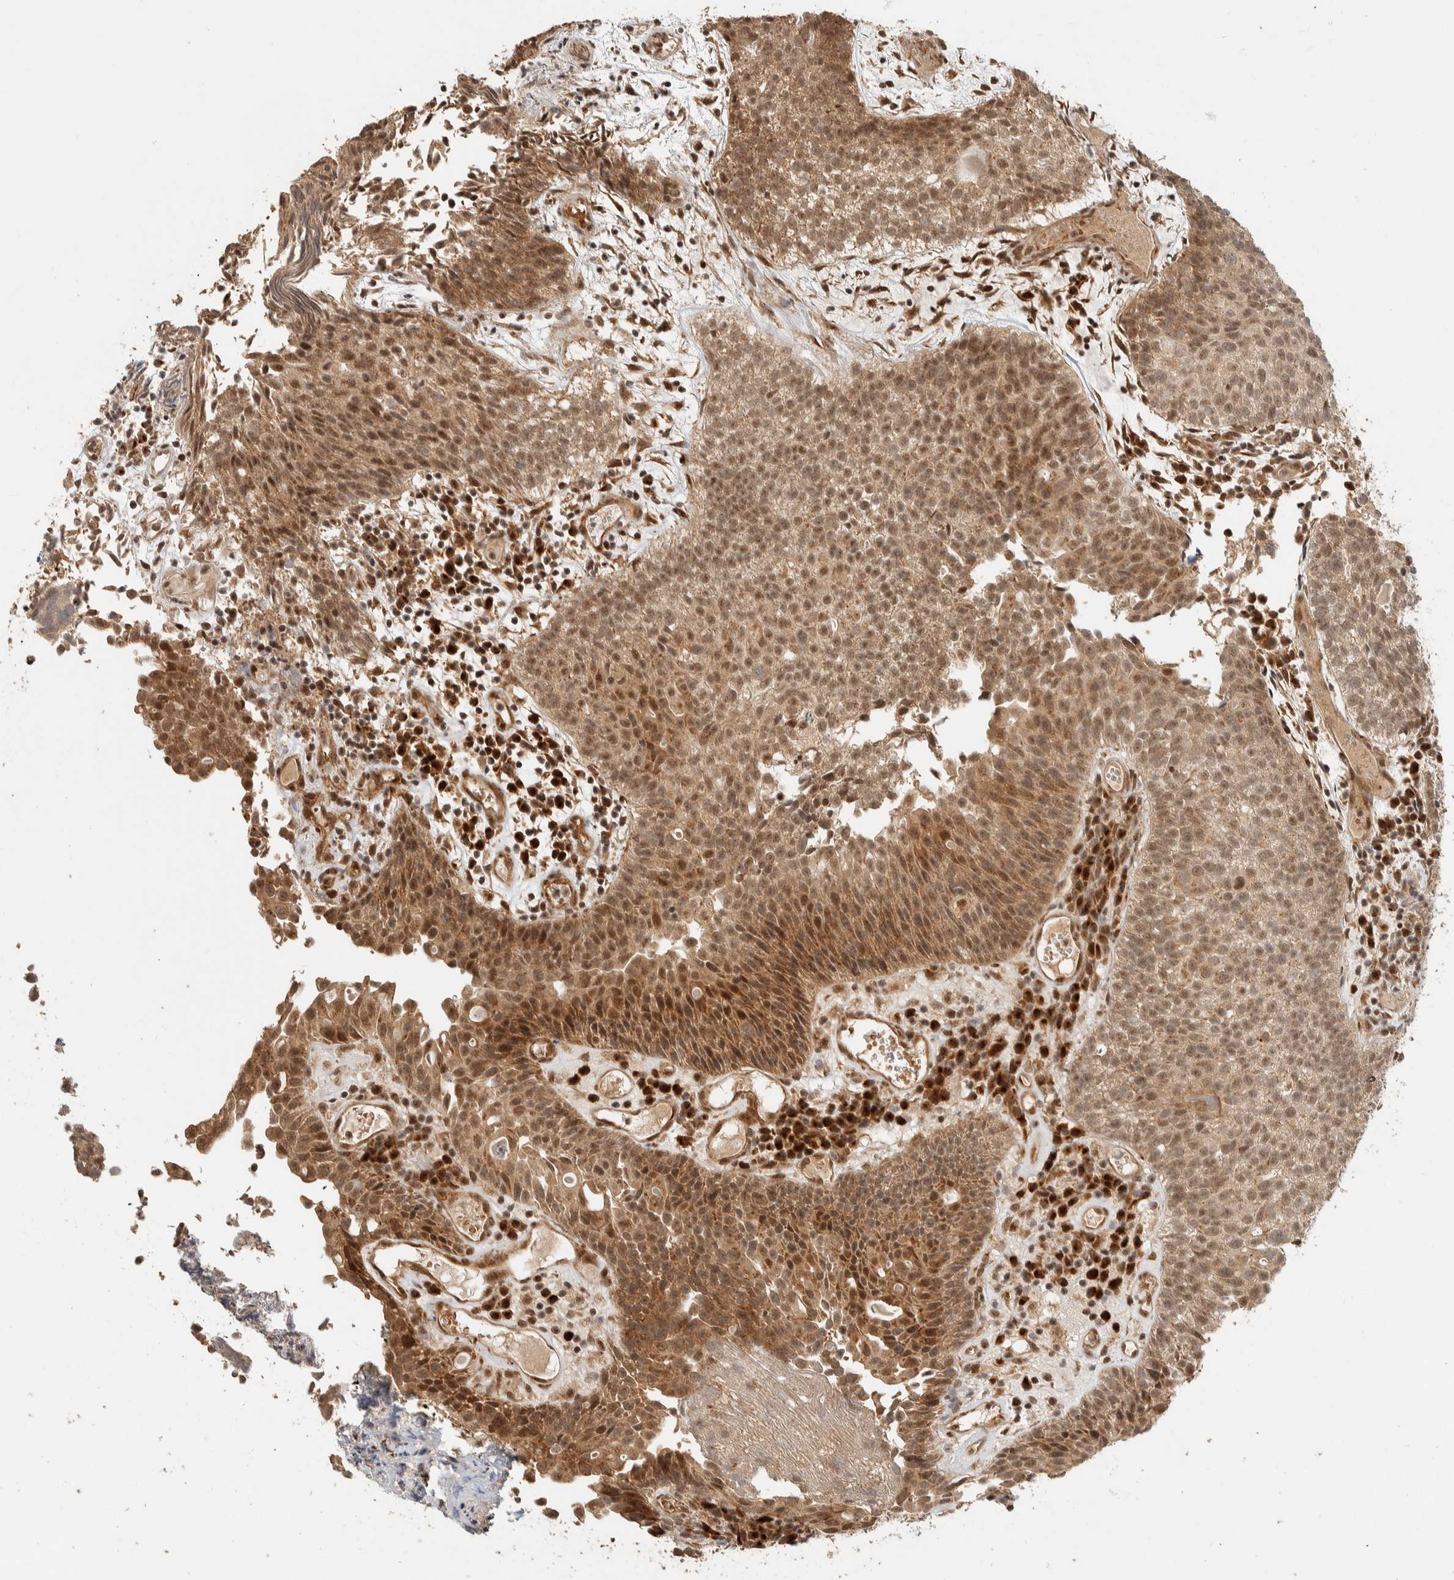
{"staining": {"intensity": "moderate", "quantity": ">75%", "location": "cytoplasmic/membranous,nuclear"}, "tissue": "urothelial cancer", "cell_type": "Tumor cells", "image_type": "cancer", "snomed": [{"axis": "morphology", "description": "Urothelial carcinoma, Low grade"}, {"axis": "topography", "description": "Urinary bladder"}], "caption": "Urothelial cancer stained for a protein demonstrates moderate cytoplasmic/membranous and nuclear positivity in tumor cells. The staining was performed using DAB (3,3'-diaminobenzidine), with brown indicating positive protein expression. Nuclei are stained blue with hematoxylin.", "gene": "ZBTB2", "patient": {"sex": "male", "age": 86}}